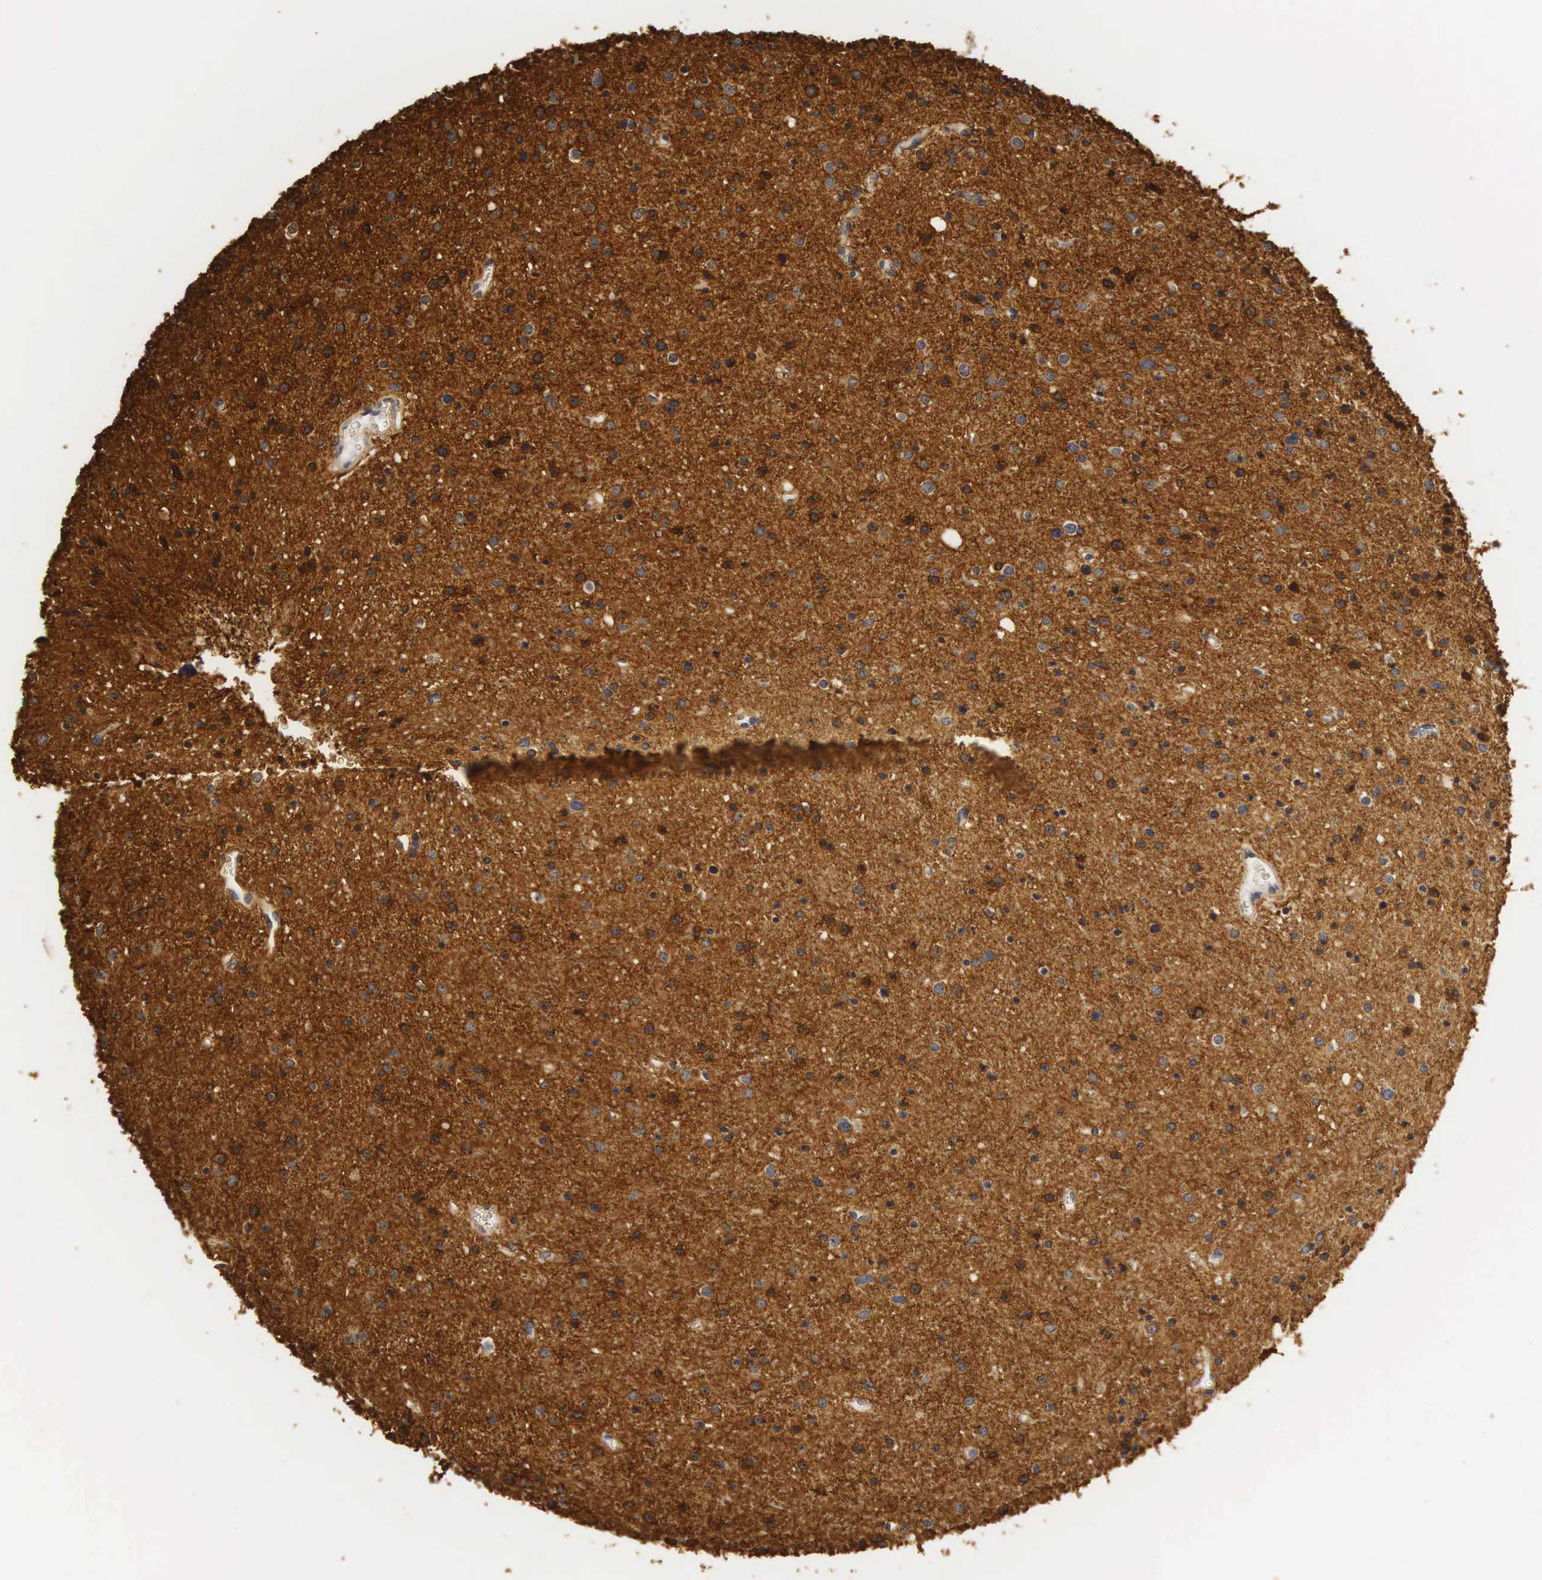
{"staining": {"intensity": "strong", "quantity": ">75%", "location": "cytoplasmic/membranous"}, "tissue": "glioma", "cell_type": "Tumor cells", "image_type": "cancer", "snomed": [{"axis": "morphology", "description": "Glioma, malignant, Low grade"}, {"axis": "topography", "description": "Brain"}], "caption": "Human malignant low-grade glioma stained with a protein marker displays strong staining in tumor cells.", "gene": "CD99", "patient": {"sex": "female", "age": 46}}